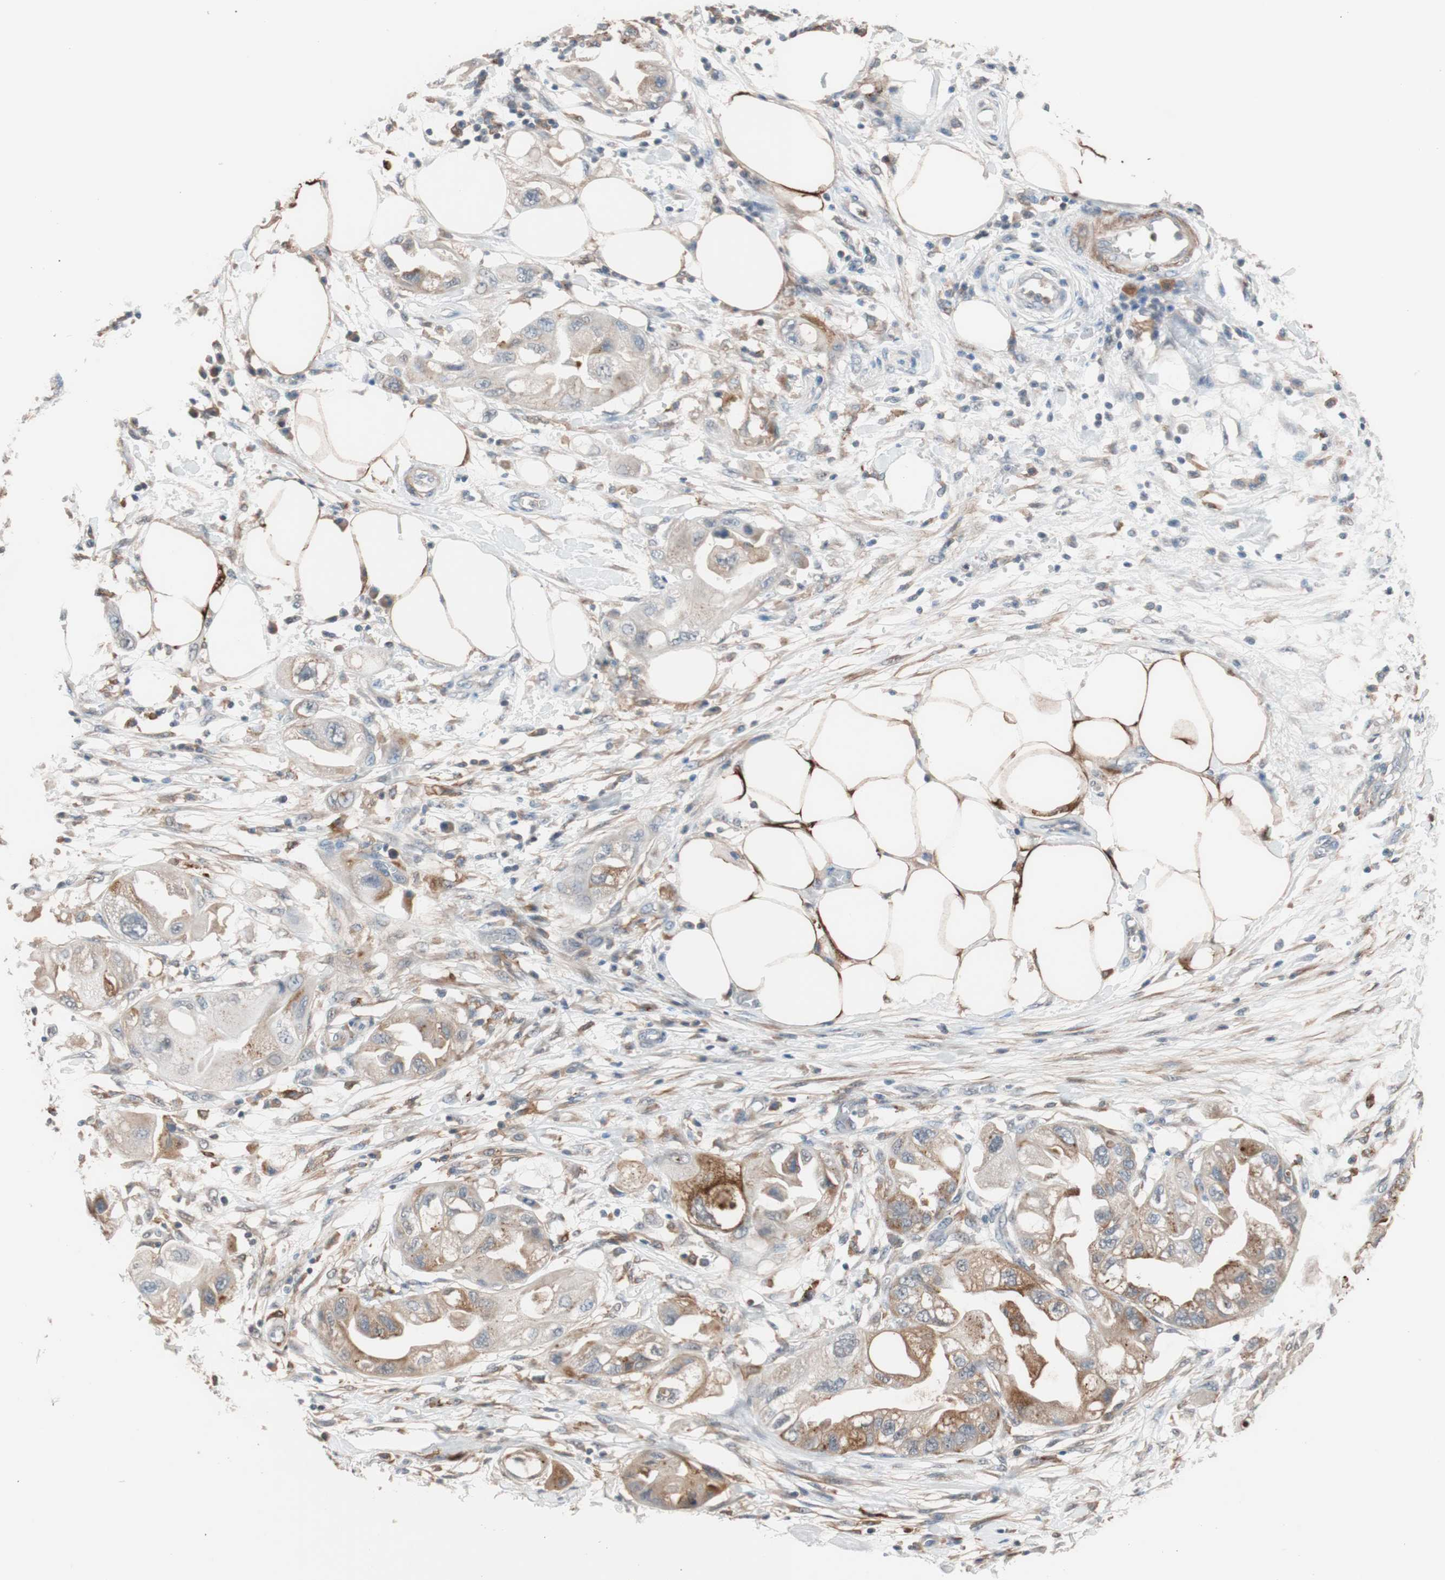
{"staining": {"intensity": "weak", "quantity": "25%-75%", "location": "cytoplasmic/membranous"}, "tissue": "endometrial cancer", "cell_type": "Tumor cells", "image_type": "cancer", "snomed": [{"axis": "morphology", "description": "Adenocarcinoma, NOS"}, {"axis": "topography", "description": "Endometrium"}], "caption": "This photomicrograph shows endometrial cancer stained with immunohistochemistry to label a protein in brown. The cytoplasmic/membranous of tumor cells show weak positivity for the protein. Nuclei are counter-stained blue.", "gene": "LITAF", "patient": {"sex": "female", "age": 67}}